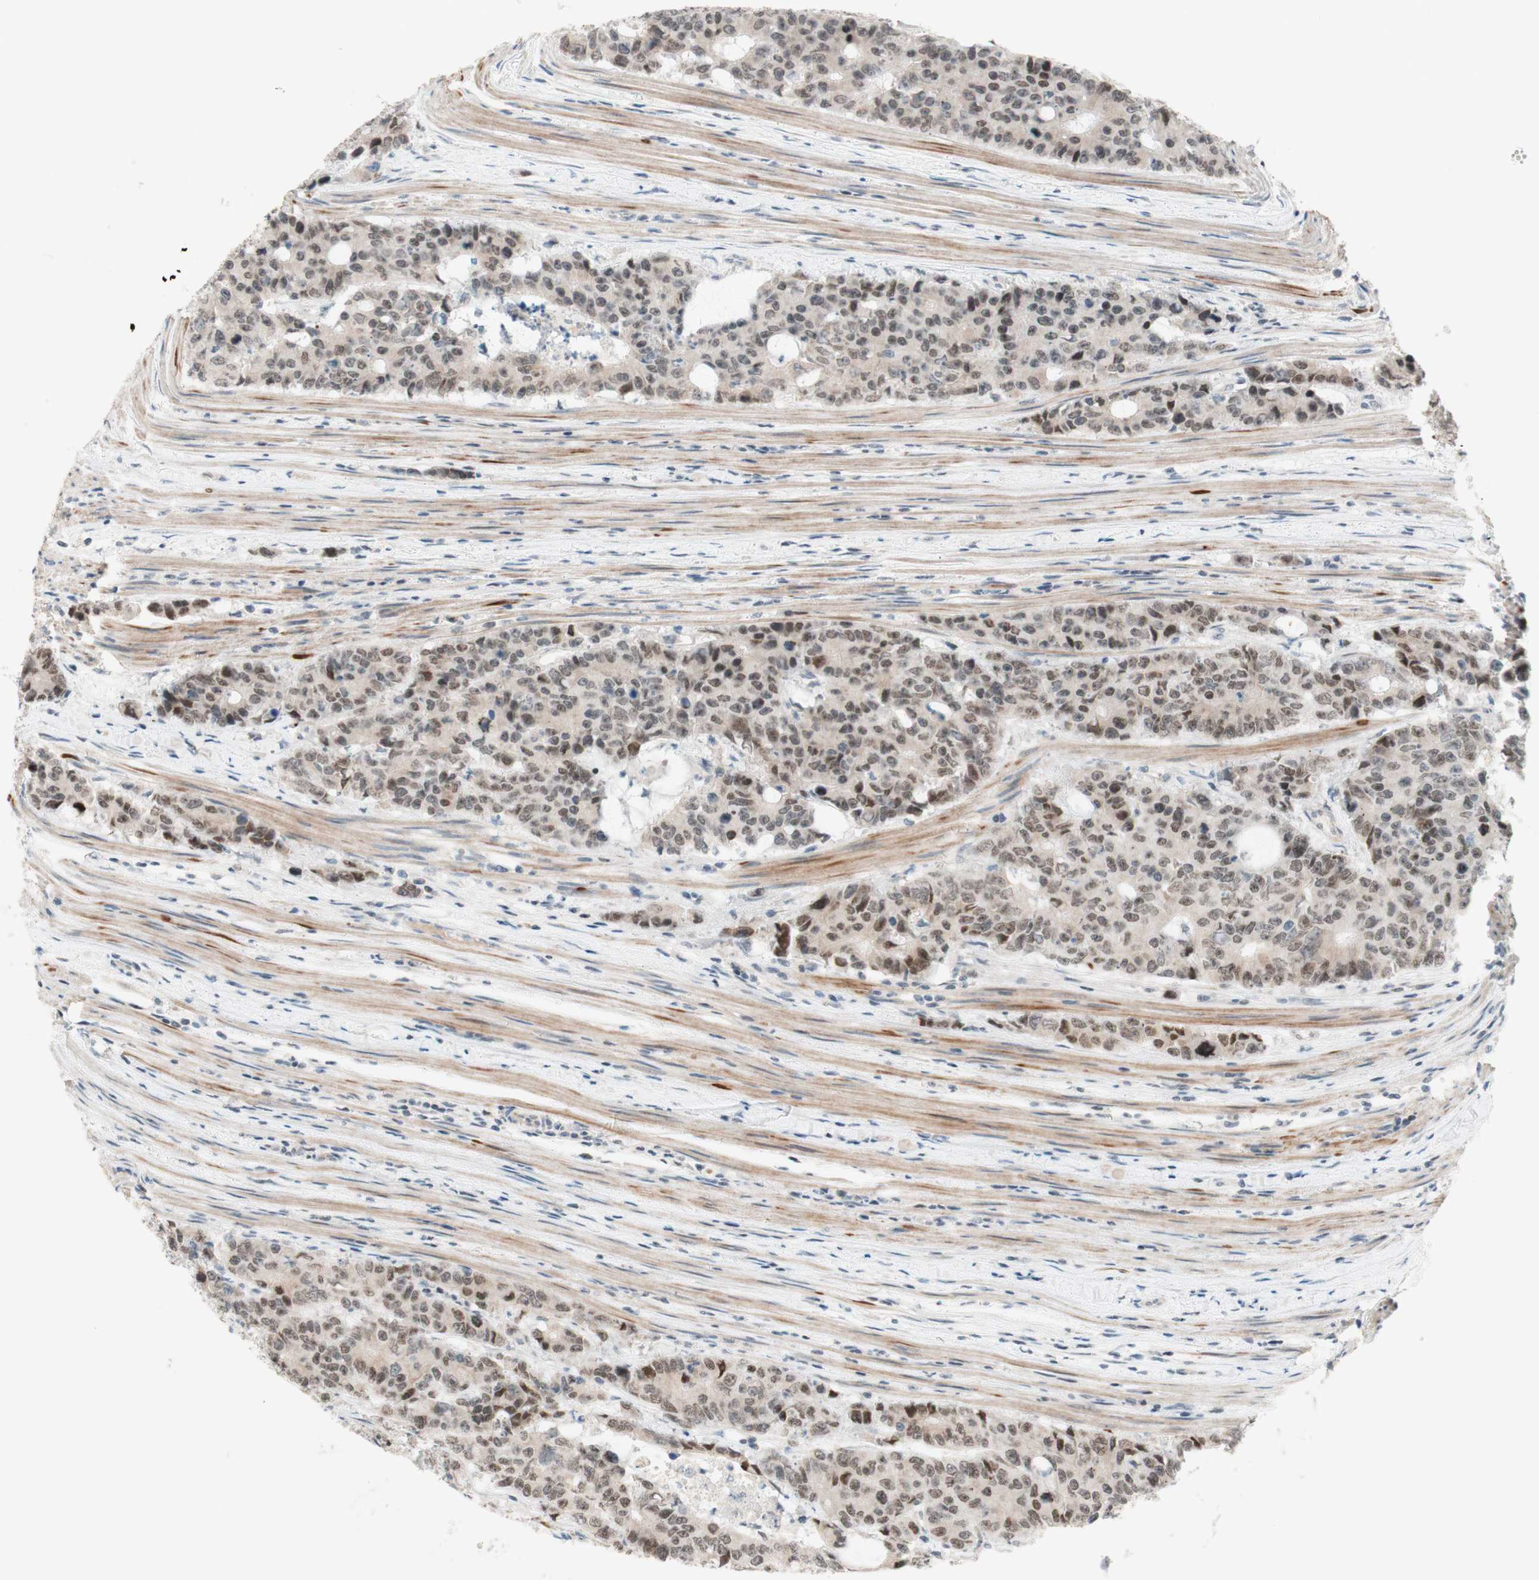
{"staining": {"intensity": "weak", "quantity": ">75%", "location": "nuclear"}, "tissue": "colorectal cancer", "cell_type": "Tumor cells", "image_type": "cancer", "snomed": [{"axis": "morphology", "description": "Adenocarcinoma, NOS"}, {"axis": "topography", "description": "Colon"}], "caption": "A brown stain highlights weak nuclear positivity of a protein in human colorectal adenocarcinoma tumor cells.", "gene": "JPH1", "patient": {"sex": "female", "age": 86}}